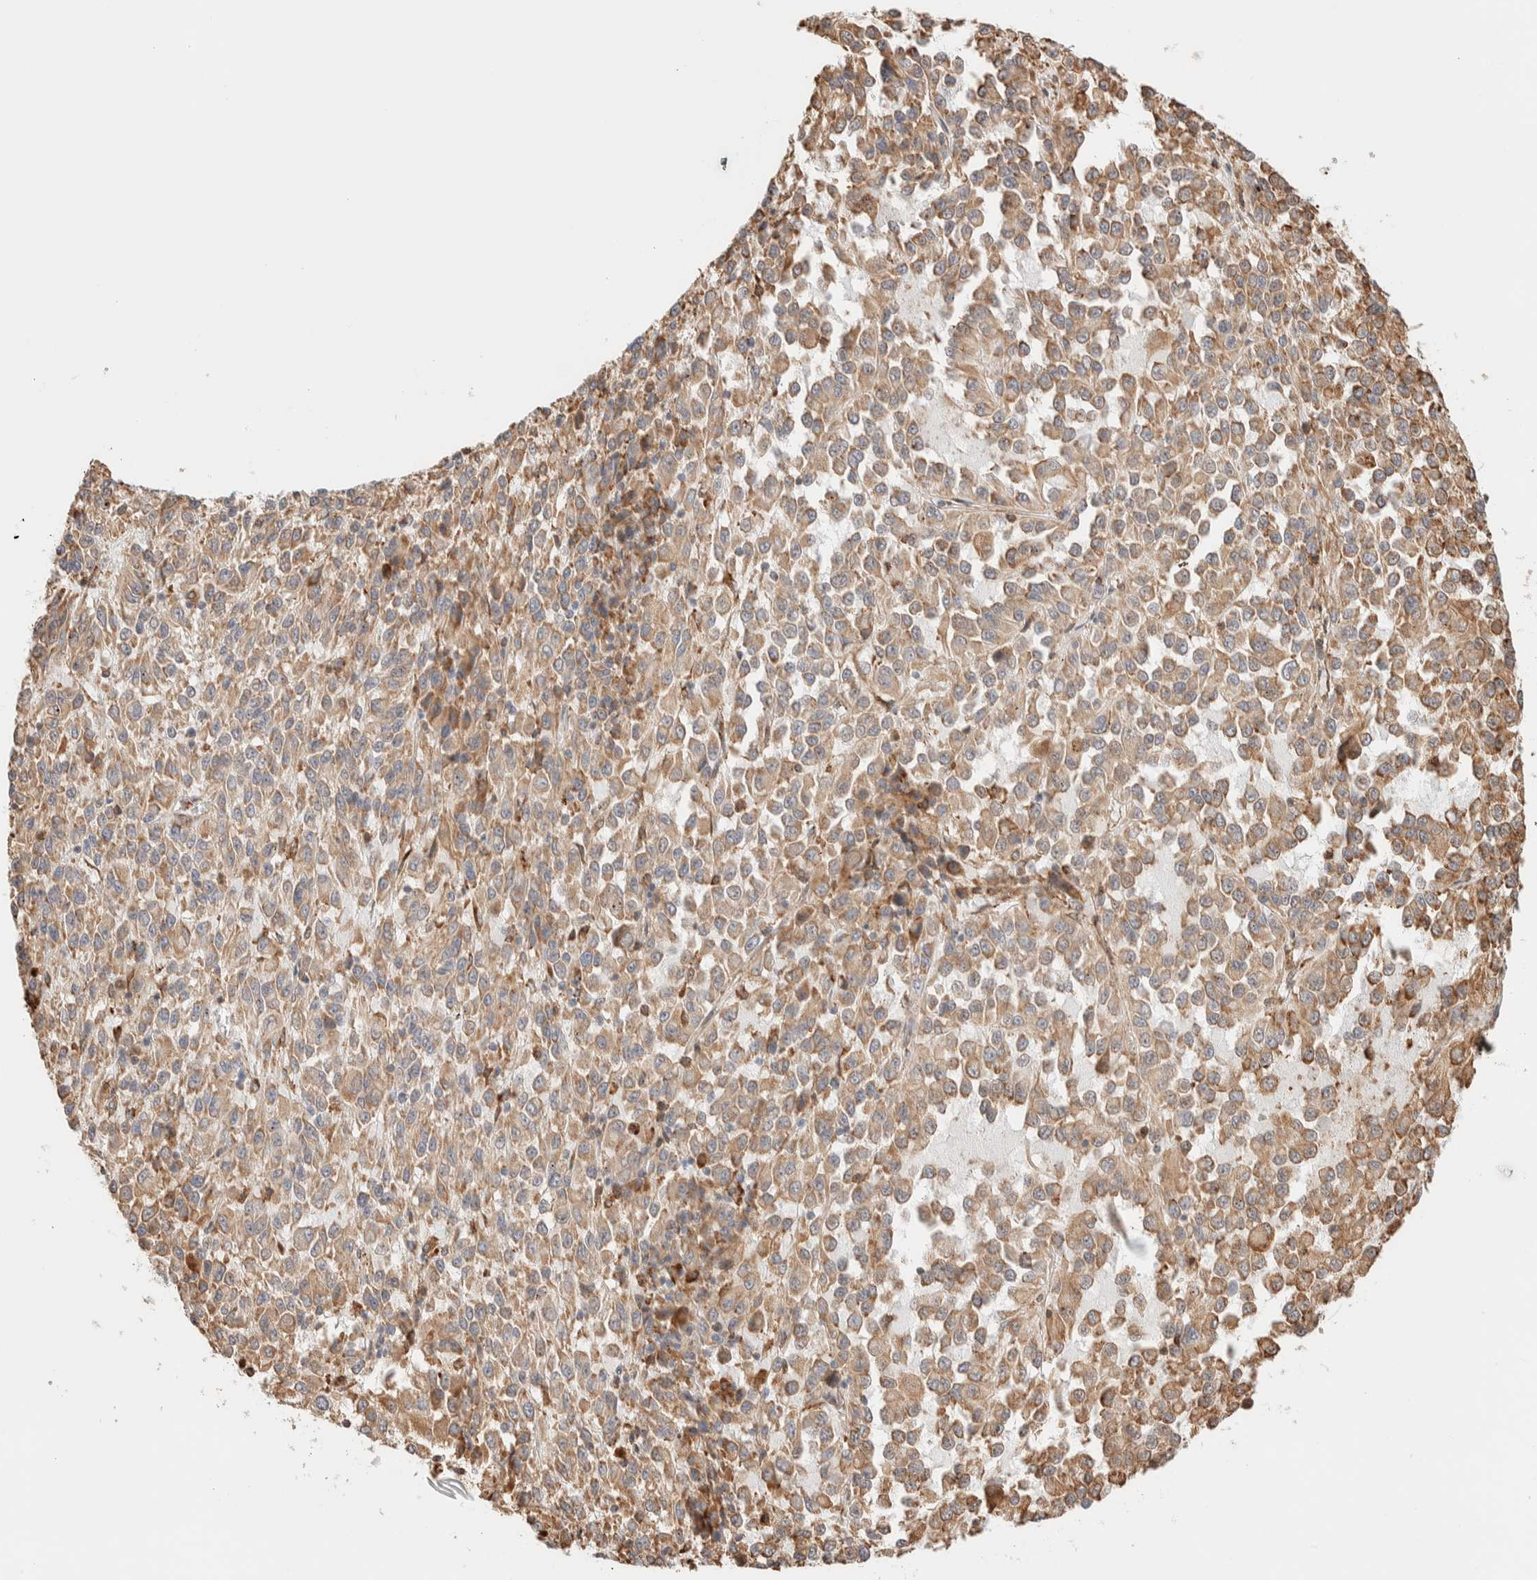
{"staining": {"intensity": "weak", "quantity": ">75%", "location": "cytoplasmic/membranous"}, "tissue": "melanoma", "cell_type": "Tumor cells", "image_type": "cancer", "snomed": [{"axis": "morphology", "description": "Malignant melanoma, Metastatic site"}, {"axis": "topography", "description": "Lung"}], "caption": "DAB (3,3'-diaminobenzidine) immunohistochemical staining of human malignant melanoma (metastatic site) exhibits weak cytoplasmic/membranous protein staining in approximately >75% of tumor cells.", "gene": "INTS1", "patient": {"sex": "male", "age": 64}}